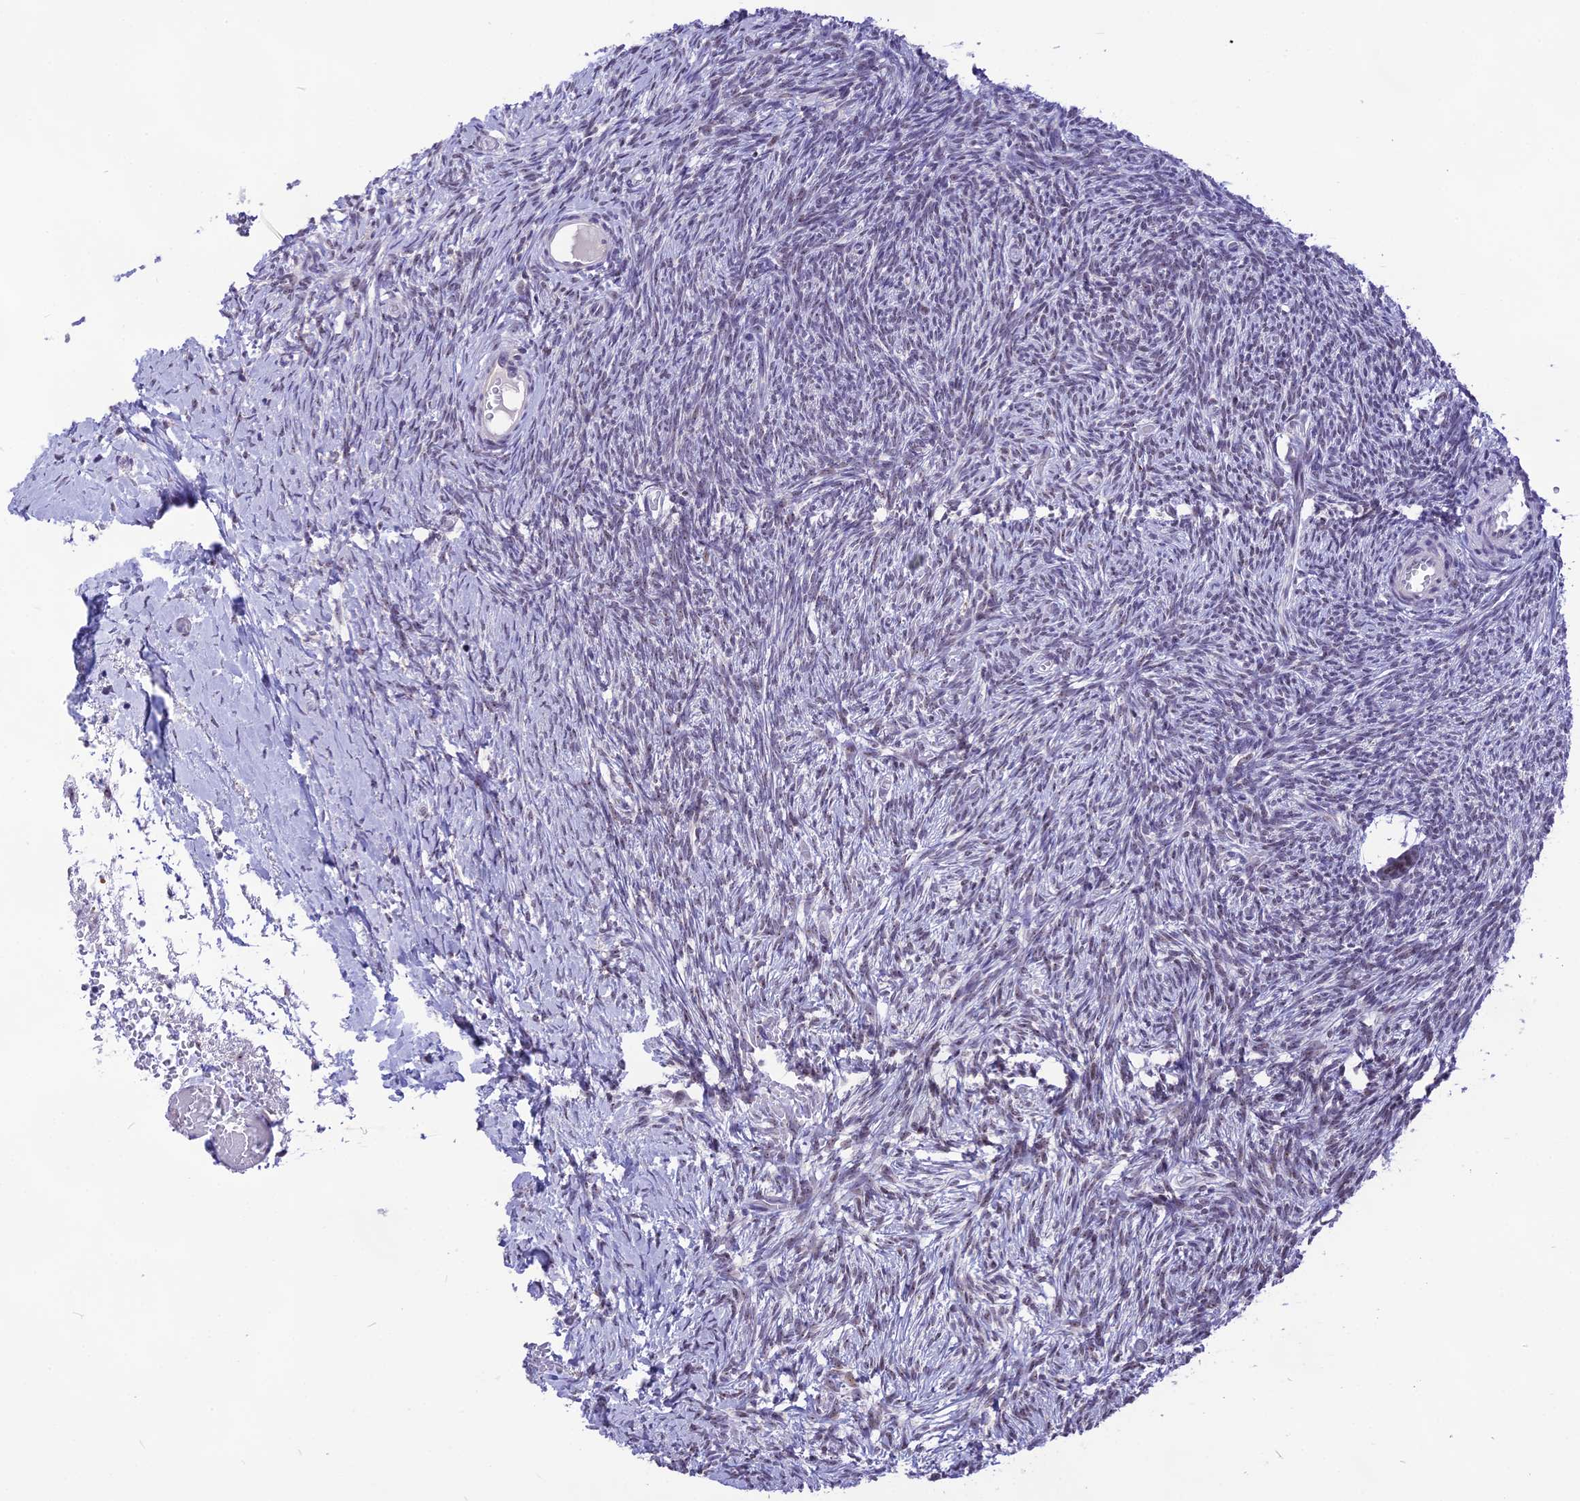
{"staining": {"intensity": "negative", "quantity": "none", "location": "none"}, "tissue": "ovary", "cell_type": "Ovarian stroma cells", "image_type": "normal", "snomed": [{"axis": "morphology", "description": "Normal tissue, NOS"}, {"axis": "topography", "description": "Ovary"}], "caption": "Immunohistochemistry (IHC) image of benign ovary: ovary stained with DAB (3,3'-diaminobenzidine) displays no significant protein positivity in ovarian stroma cells.", "gene": "CMSS1", "patient": {"sex": "female", "age": 39}}